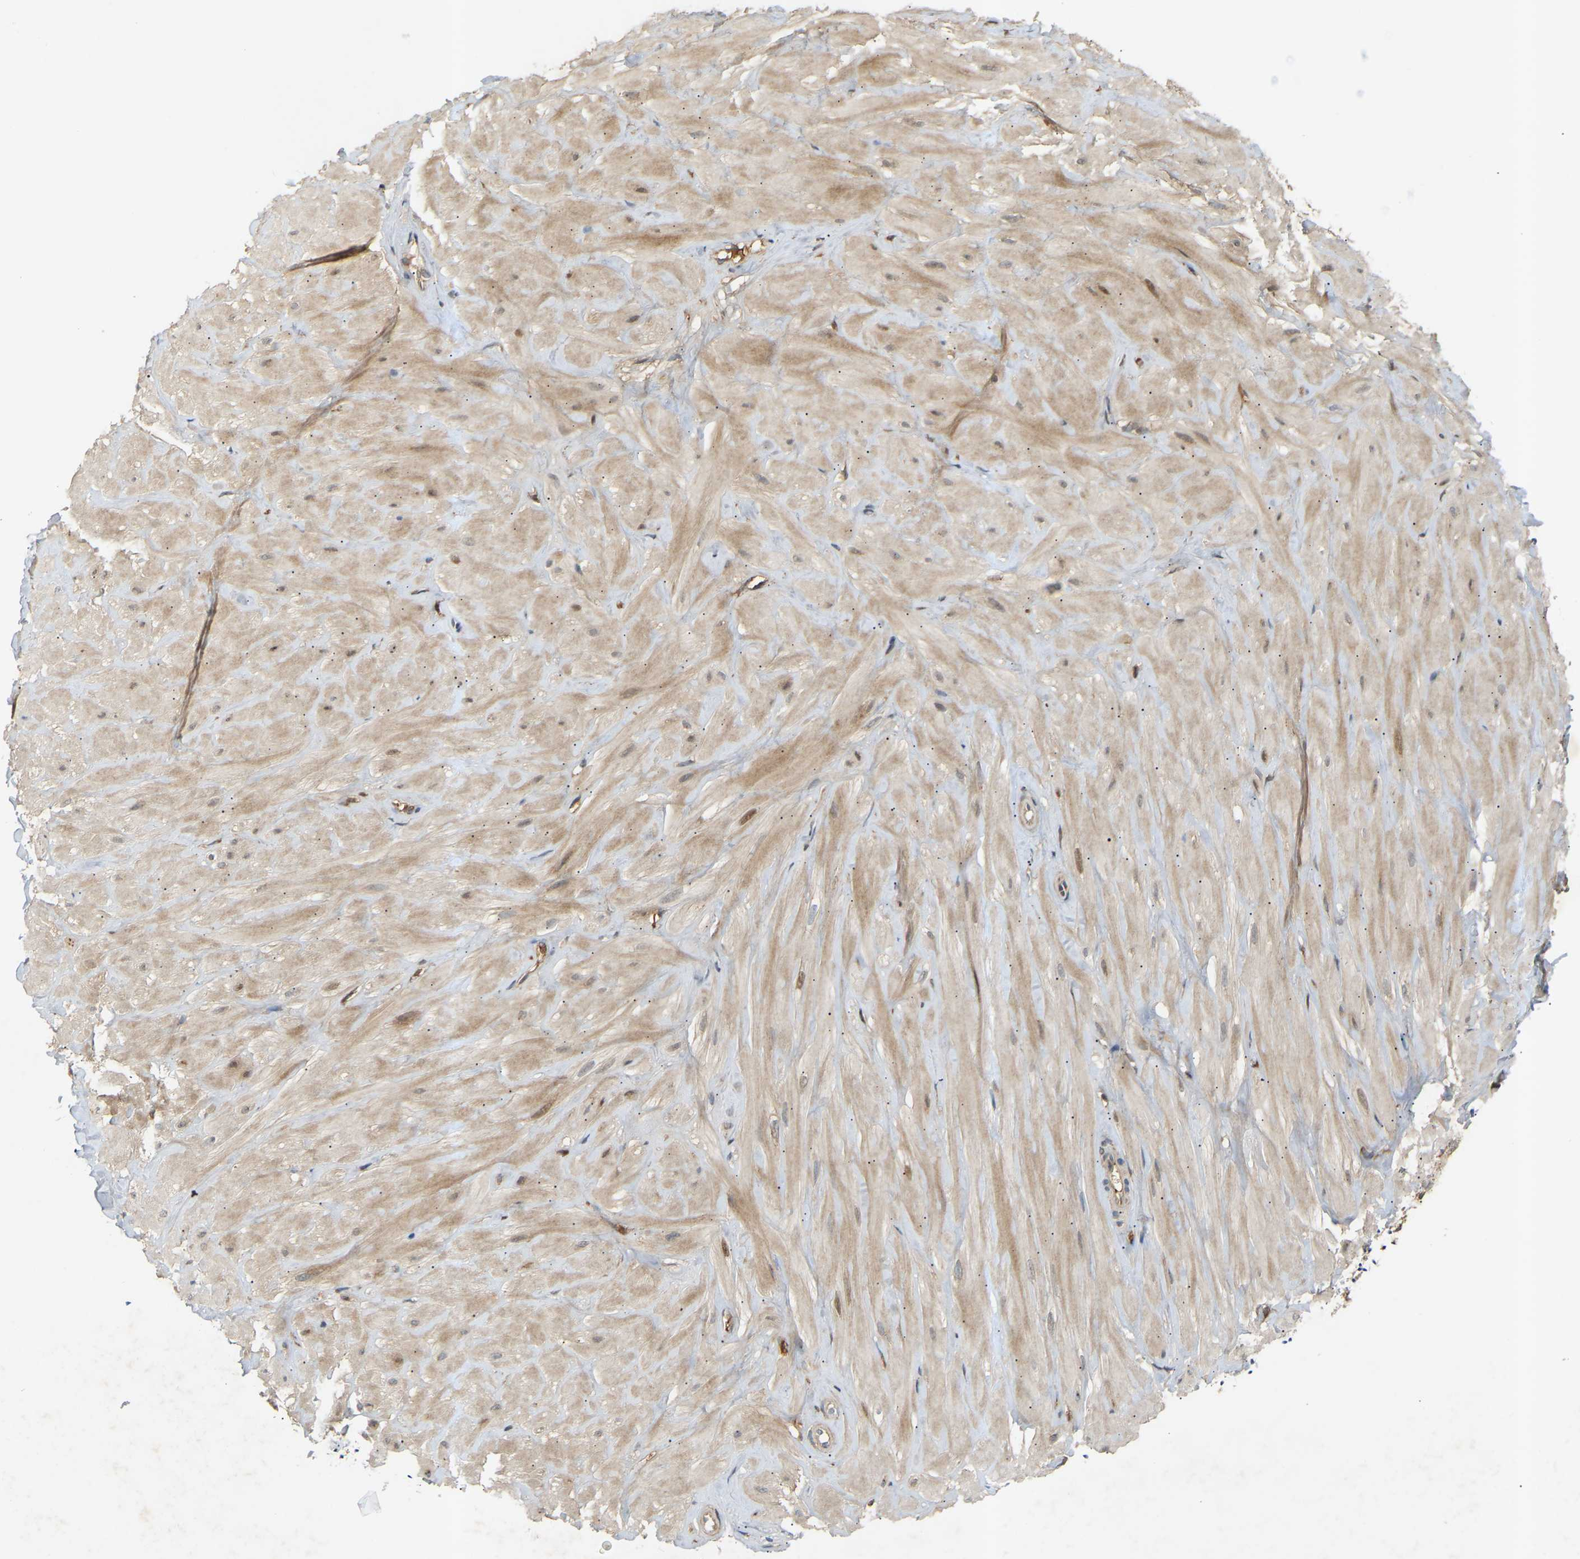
{"staining": {"intensity": "moderate", "quantity": "<25%", "location": "cytoplasmic/membranous"}, "tissue": "adipose tissue", "cell_type": "Adipocytes", "image_type": "normal", "snomed": [{"axis": "morphology", "description": "Normal tissue, NOS"}, {"axis": "topography", "description": "Adipose tissue"}, {"axis": "topography", "description": "Vascular tissue"}, {"axis": "topography", "description": "Peripheral nerve tissue"}], "caption": "Approximately <25% of adipocytes in normal human adipose tissue show moderate cytoplasmic/membranous protein expression as visualized by brown immunohistochemical staining.", "gene": "ATP5MF", "patient": {"sex": "male", "age": 25}}